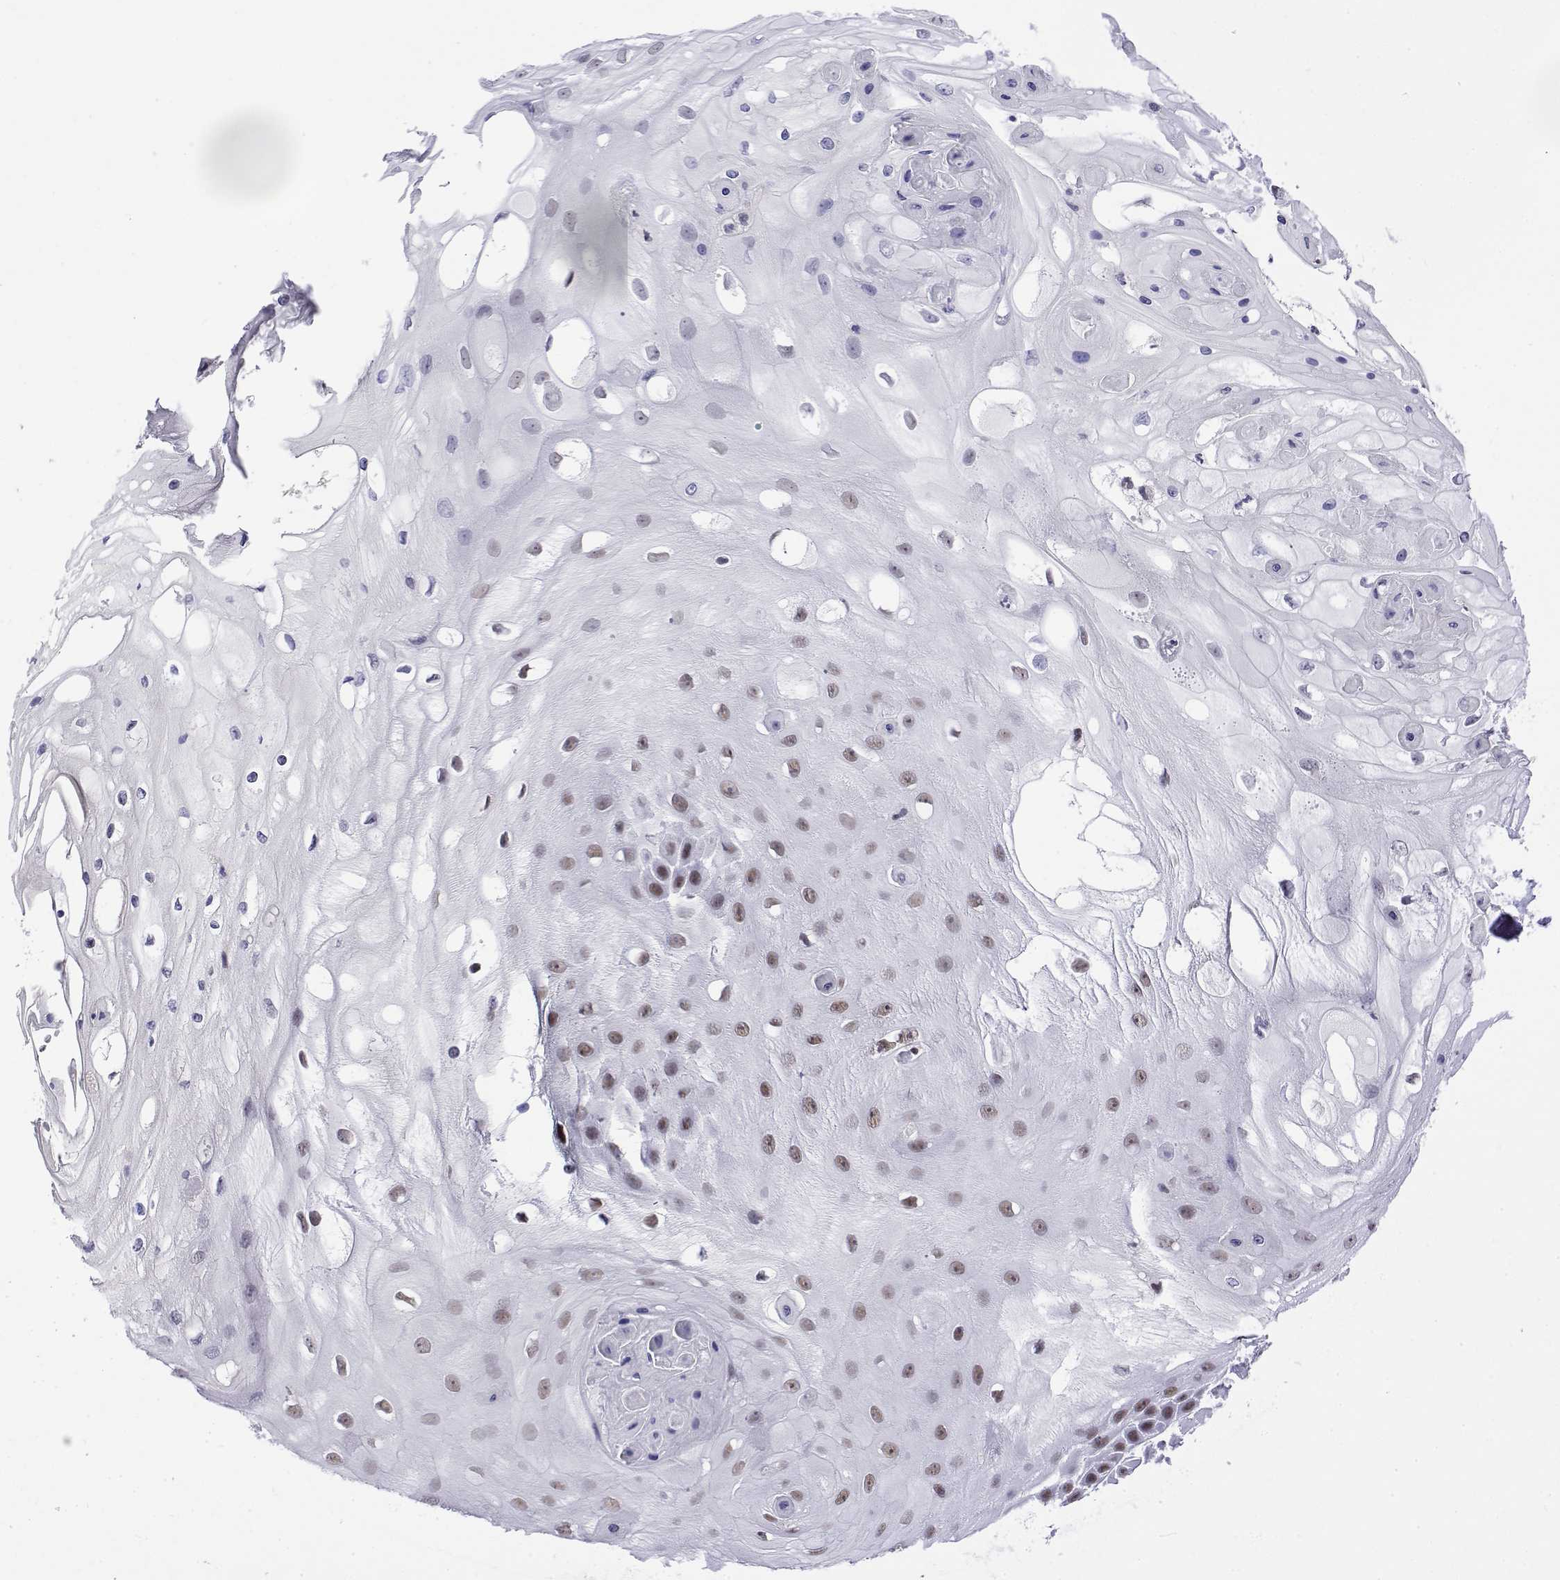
{"staining": {"intensity": "weak", "quantity": "25%-75%", "location": "nuclear"}, "tissue": "skin cancer", "cell_type": "Tumor cells", "image_type": "cancer", "snomed": [{"axis": "morphology", "description": "Squamous cell carcinoma, NOS"}, {"axis": "topography", "description": "Skin"}], "caption": "Skin cancer stained with a protein marker shows weak staining in tumor cells.", "gene": "POLDIP3", "patient": {"sex": "male", "age": 70}}